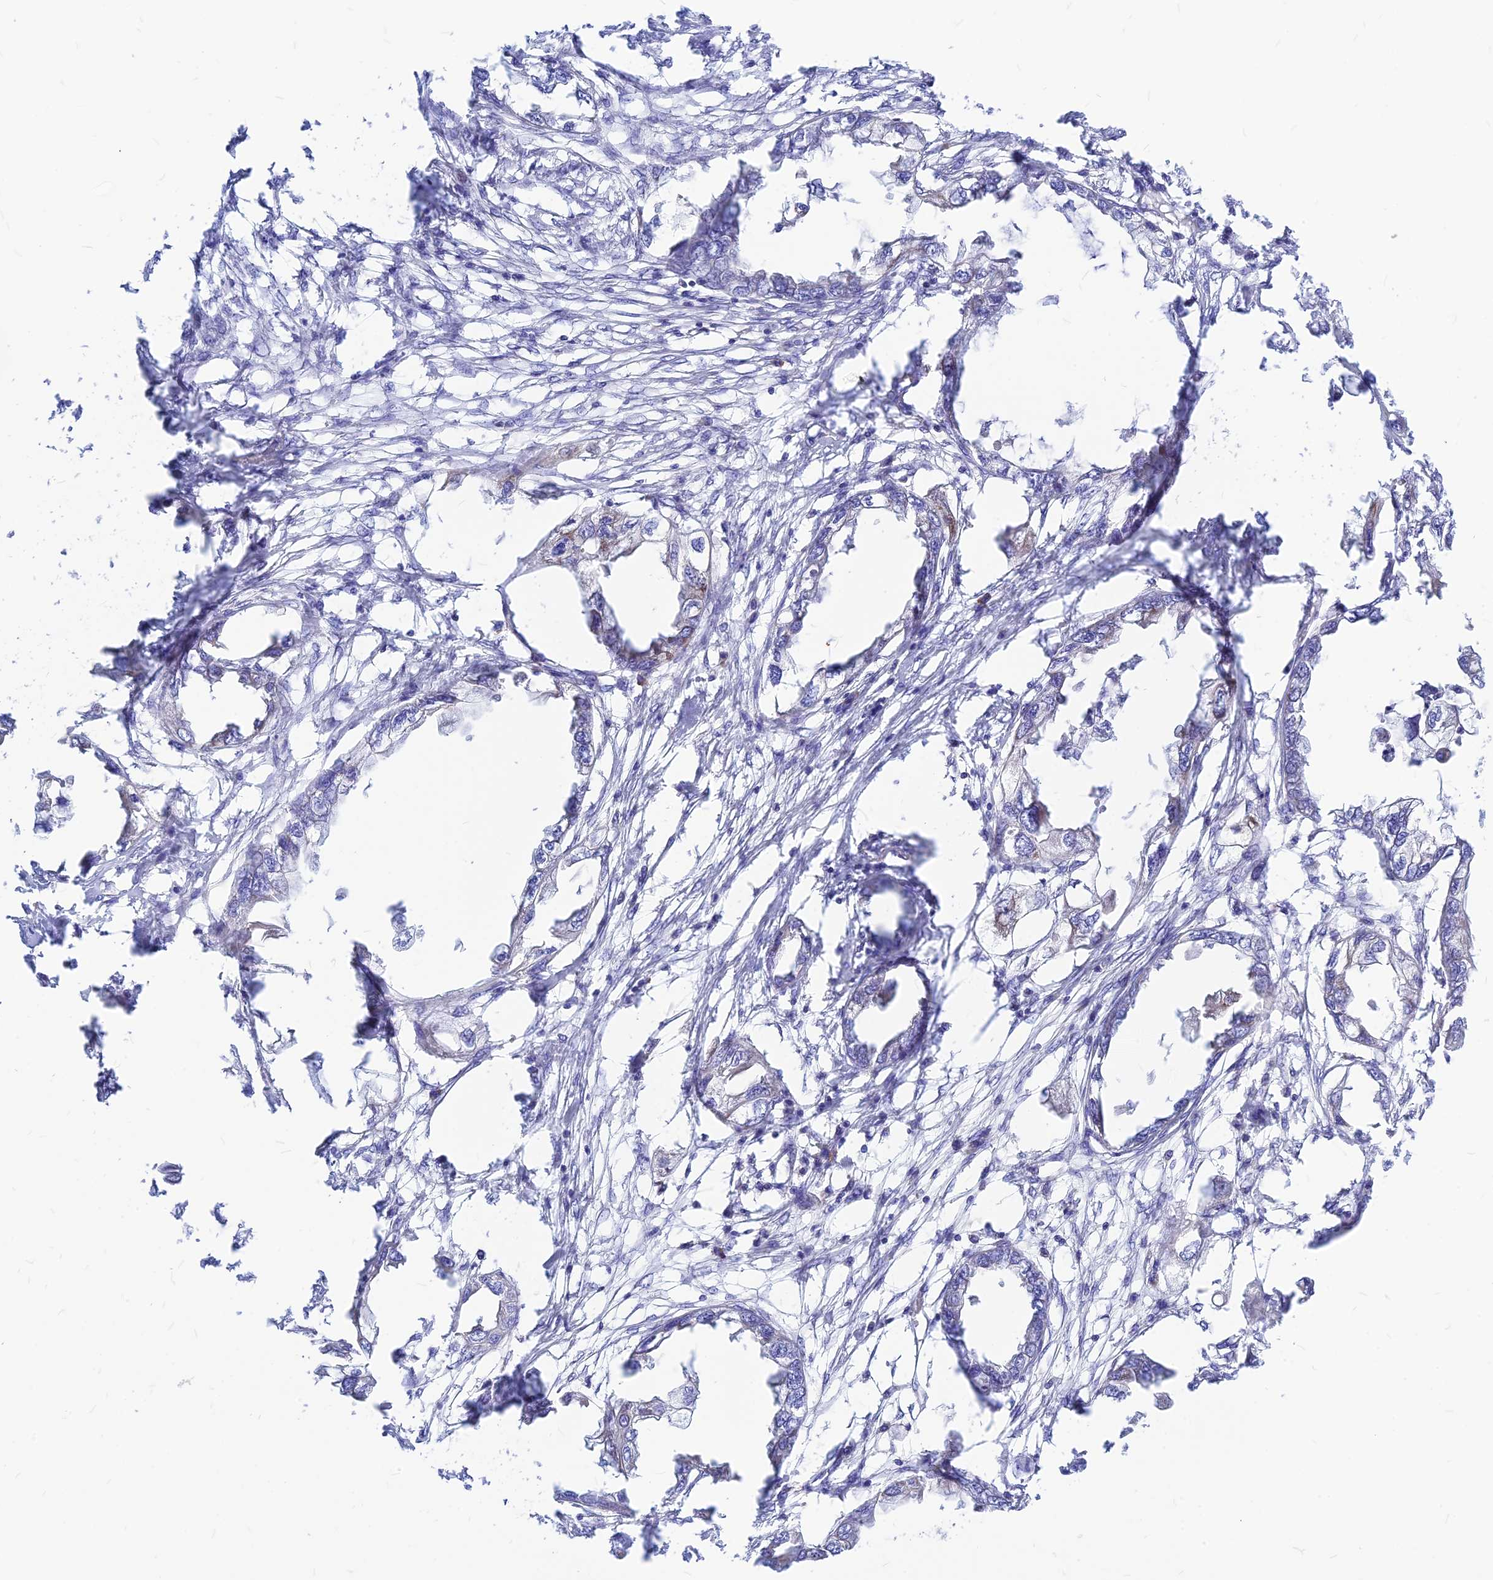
{"staining": {"intensity": "negative", "quantity": "none", "location": "none"}, "tissue": "endometrial cancer", "cell_type": "Tumor cells", "image_type": "cancer", "snomed": [{"axis": "morphology", "description": "Adenocarcinoma, NOS"}, {"axis": "morphology", "description": "Adenocarcinoma, metastatic, NOS"}, {"axis": "topography", "description": "Adipose tissue"}, {"axis": "topography", "description": "Endometrium"}], "caption": "This is an immunohistochemistry (IHC) histopathology image of endometrial cancer. There is no expression in tumor cells.", "gene": "CNOT6", "patient": {"sex": "female", "age": 67}}